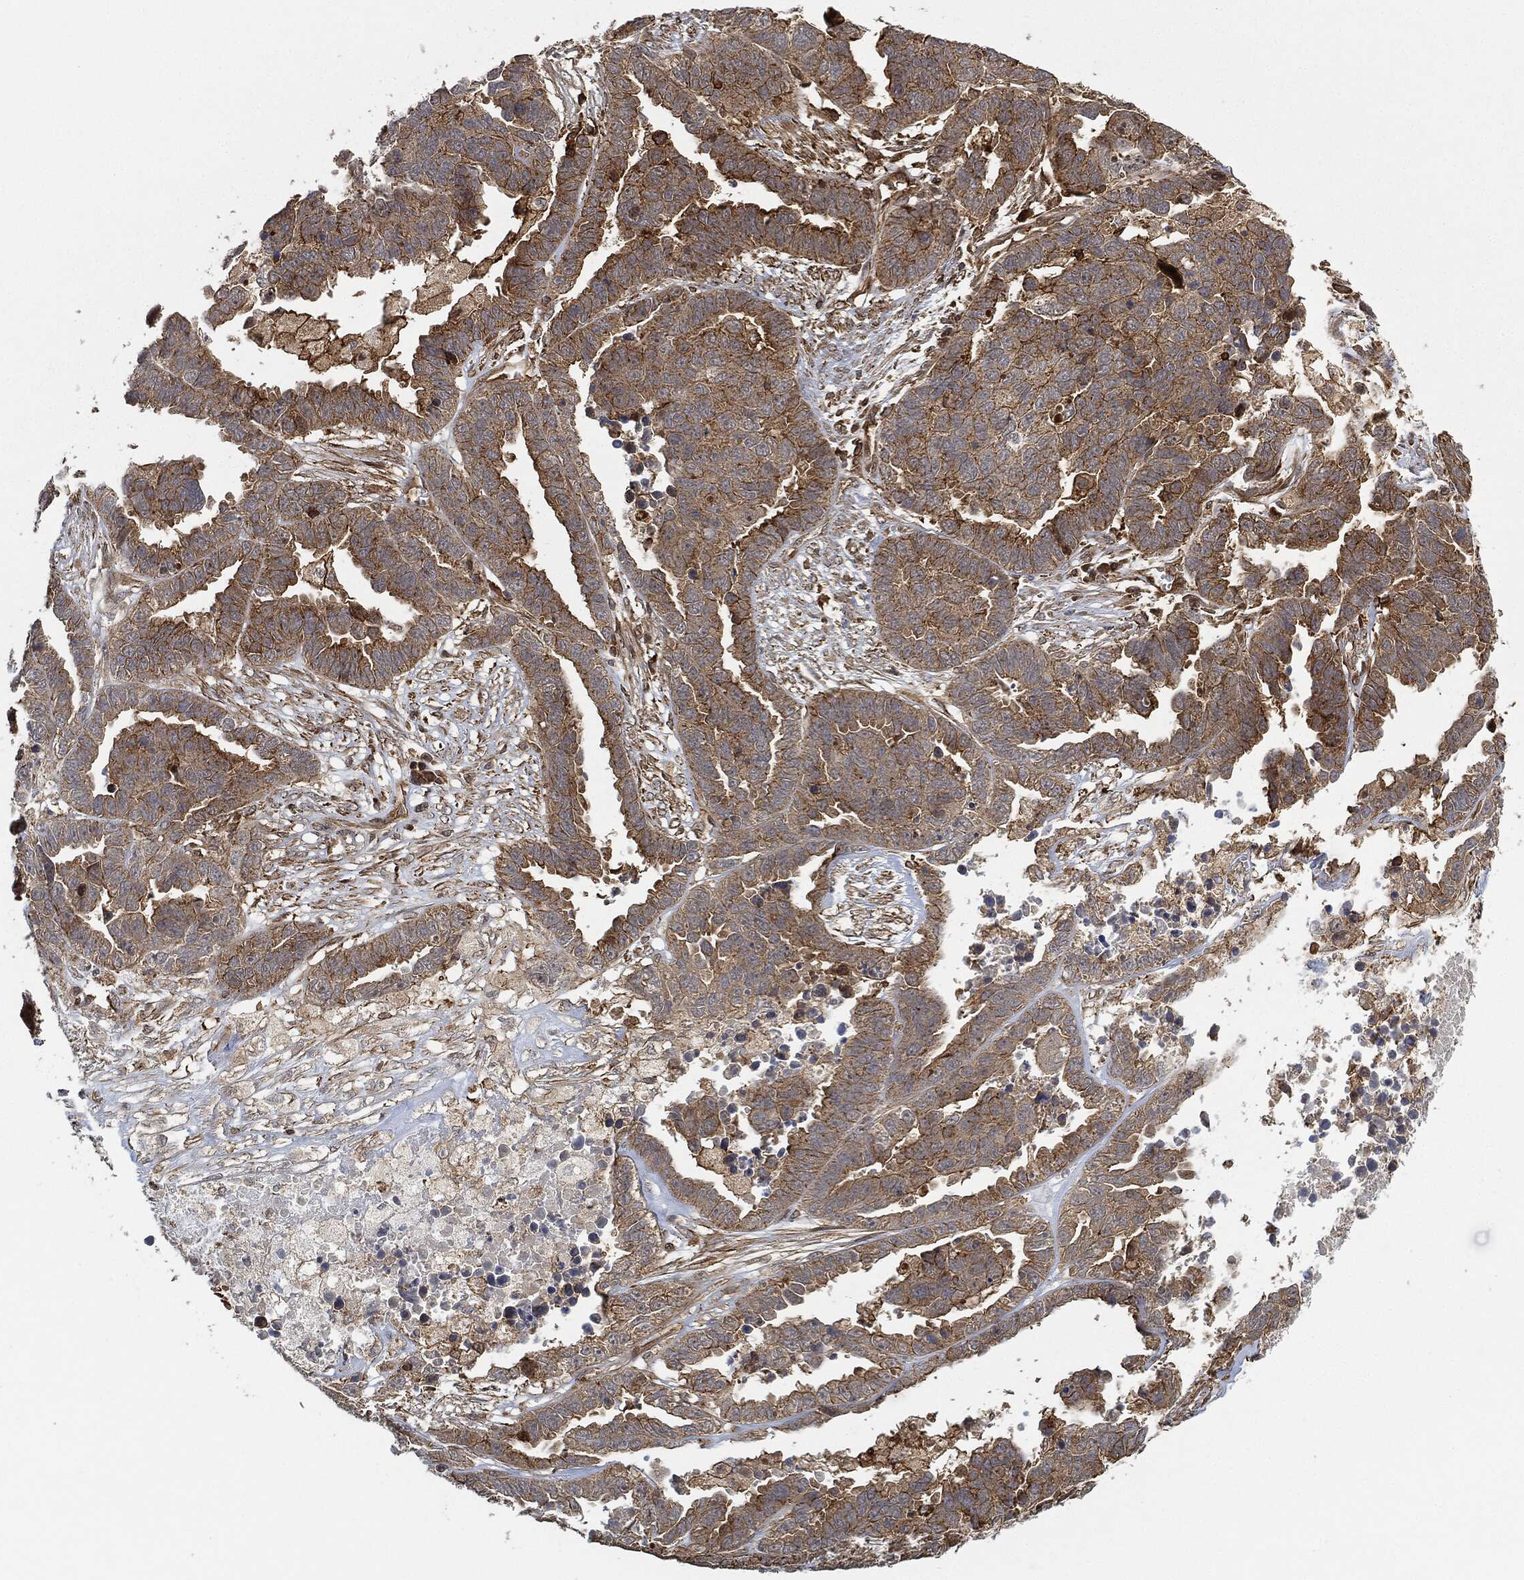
{"staining": {"intensity": "strong", "quantity": "25%-75%", "location": "cytoplasmic/membranous"}, "tissue": "ovarian cancer", "cell_type": "Tumor cells", "image_type": "cancer", "snomed": [{"axis": "morphology", "description": "Cystadenocarcinoma, serous, NOS"}, {"axis": "topography", "description": "Ovary"}], "caption": "Immunohistochemical staining of serous cystadenocarcinoma (ovarian) exhibits strong cytoplasmic/membranous protein expression in about 25%-75% of tumor cells.", "gene": "TPT1", "patient": {"sex": "female", "age": 87}}